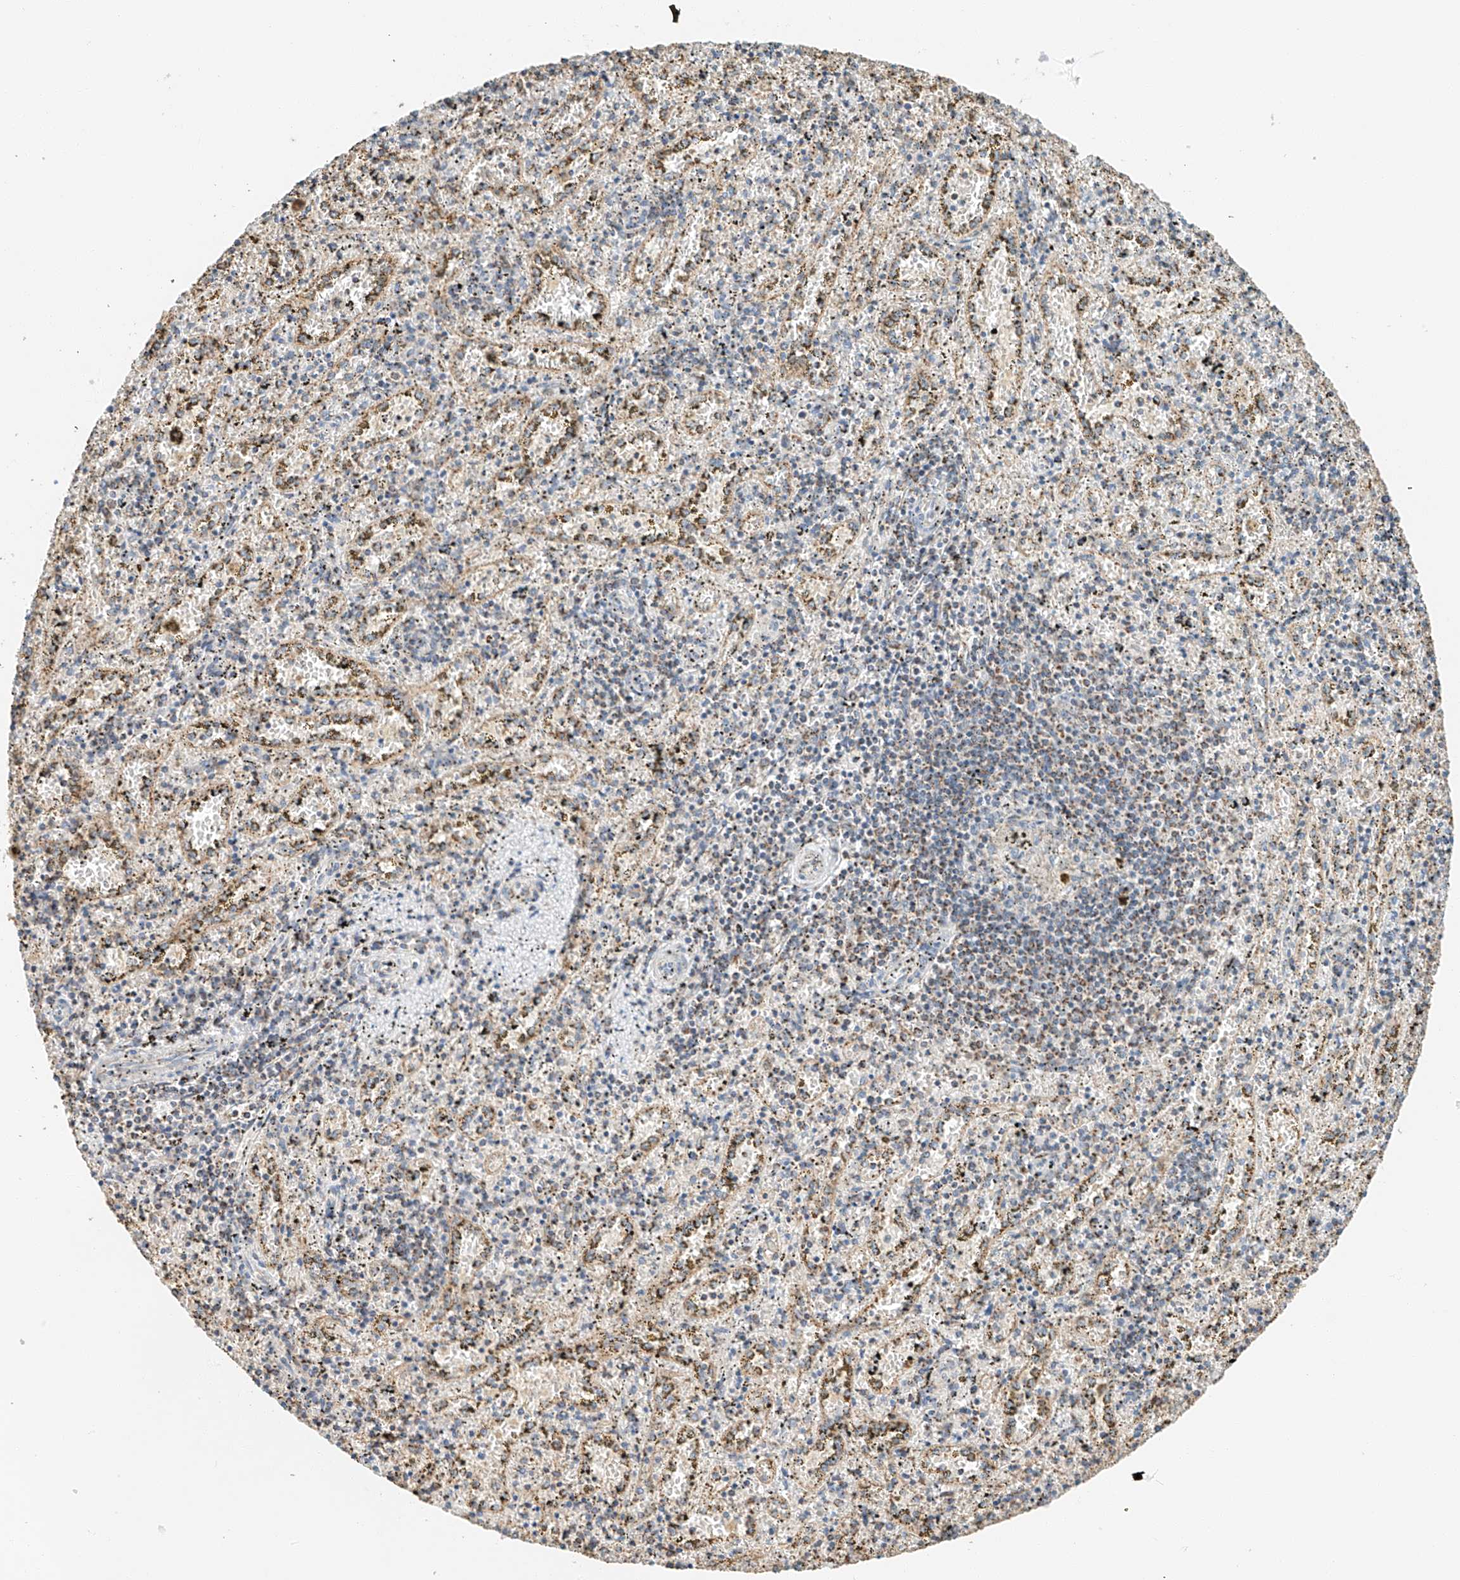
{"staining": {"intensity": "weak", "quantity": "<25%", "location": "cytoplasmic/membranous"}, "tissue": "spleen", "cell_type": "Cells in red pulp", "image_type": "normal", "snomed": [{"axis": "morphology", "description": "Normal tissue, NOS"}, {"axis": "topography", "description": "Spleen"}], "caption": "IHC histopathology image of unremarkable spleen: human spleen stained with DAB (3,3'-diaminobenzidine) shows no significant protein positivity in cells in red pulp.", "gene": "YIPF7", "patient": {"sex": "male", "age": 11}}